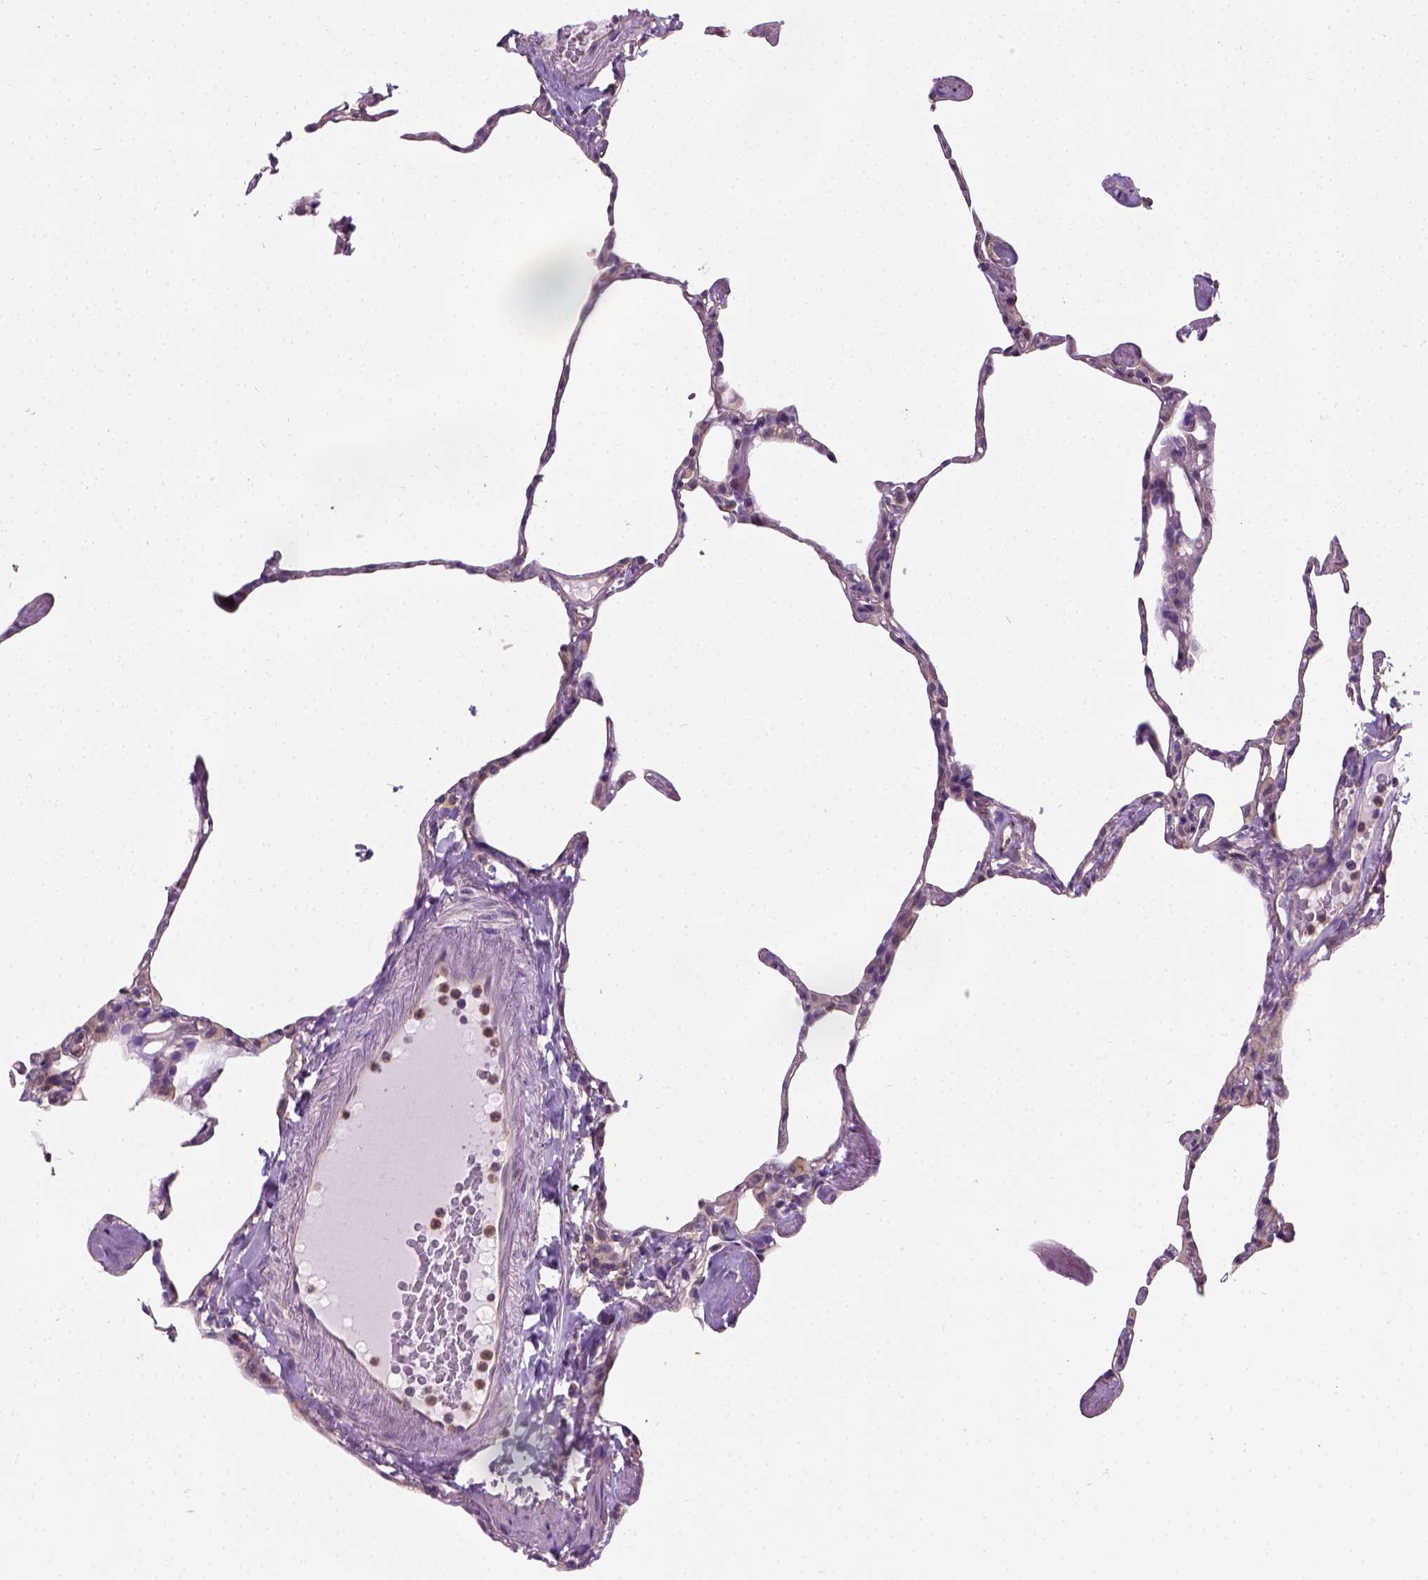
{"staining": {"intensity": "weak", "quantity": "25%-75%", "location": "cytoplasmic/membranous"}, "tissue": "lung", "cell_type": "Alveolar cells", "image_type": "normal", "snomed": [{"axis": "morphology", "description": "Normal tissue, NOS"}, {"axis": "topography", "description": "Lung"}], "caption": "Protein analysis of normal lung displays weak cytoplasmic/membranous expression in approximately 25%-75% of alveolar cells. (DAB = brown stain, brightfield microscopy at high magnification).", "gene": "CRACR2A", "patient": {"sex": "male", "age": 65}}